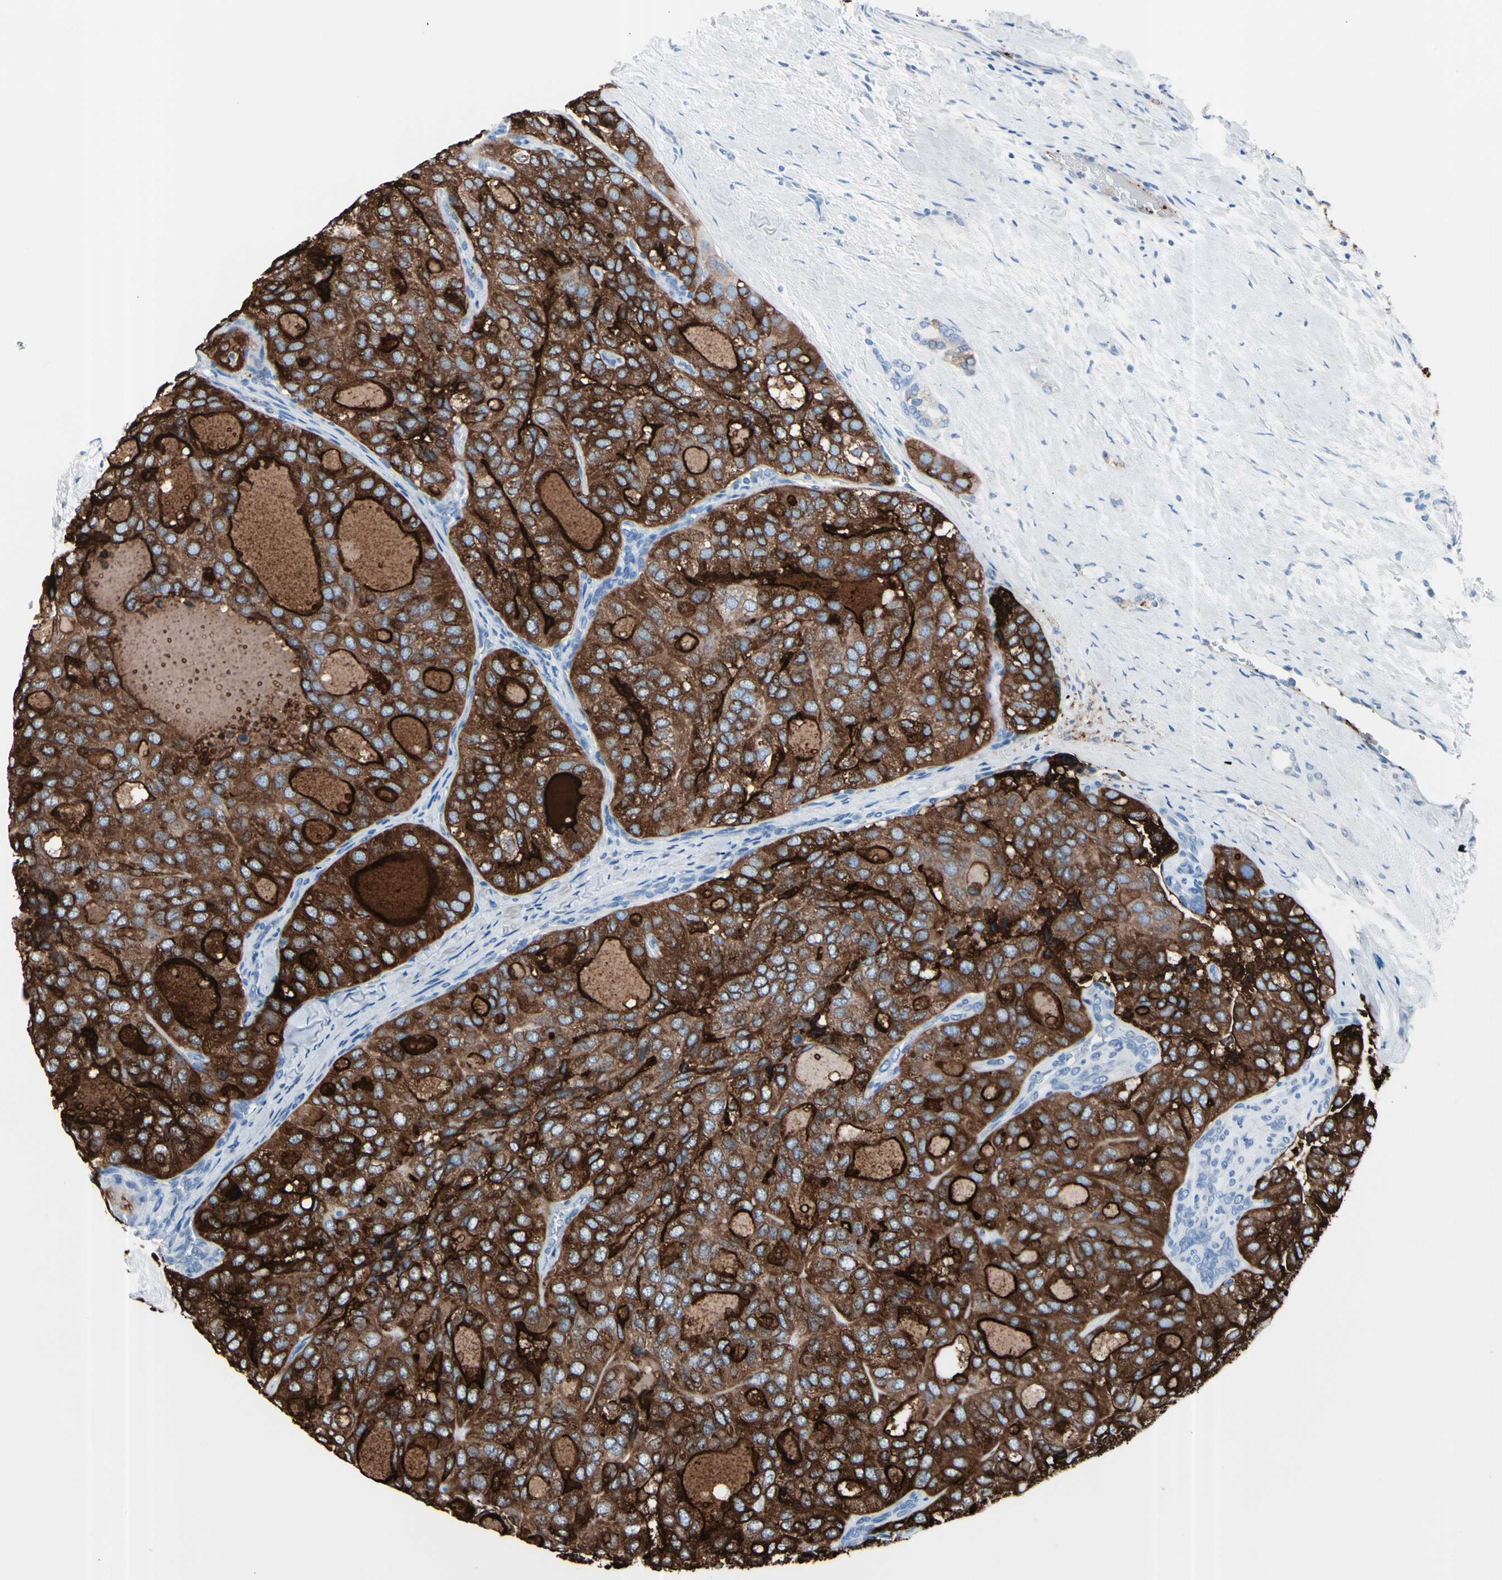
{"staining": {"intensity": "strong", "quantity": ">75%", "location": "cytoplasmic/membranous"}, "tissue": "thyroid cancer", "cell_type": "Tumor cells", "image_type": "cancer", "snomed": [{"axis": "morphology", "description": "Follicular adenoma carcinoma, NOS"}, {"axis": "topography", "description": "Thyroid gland"}], "caption": "Protein staining of thyroid cancer (follicular adenoma carcinoma) tissue displays strong cytoplasmic/membranous staining in approximately >75% of tumor cells.", "gene": "TPO", "patient": {"sex": "male", "age": 75}}